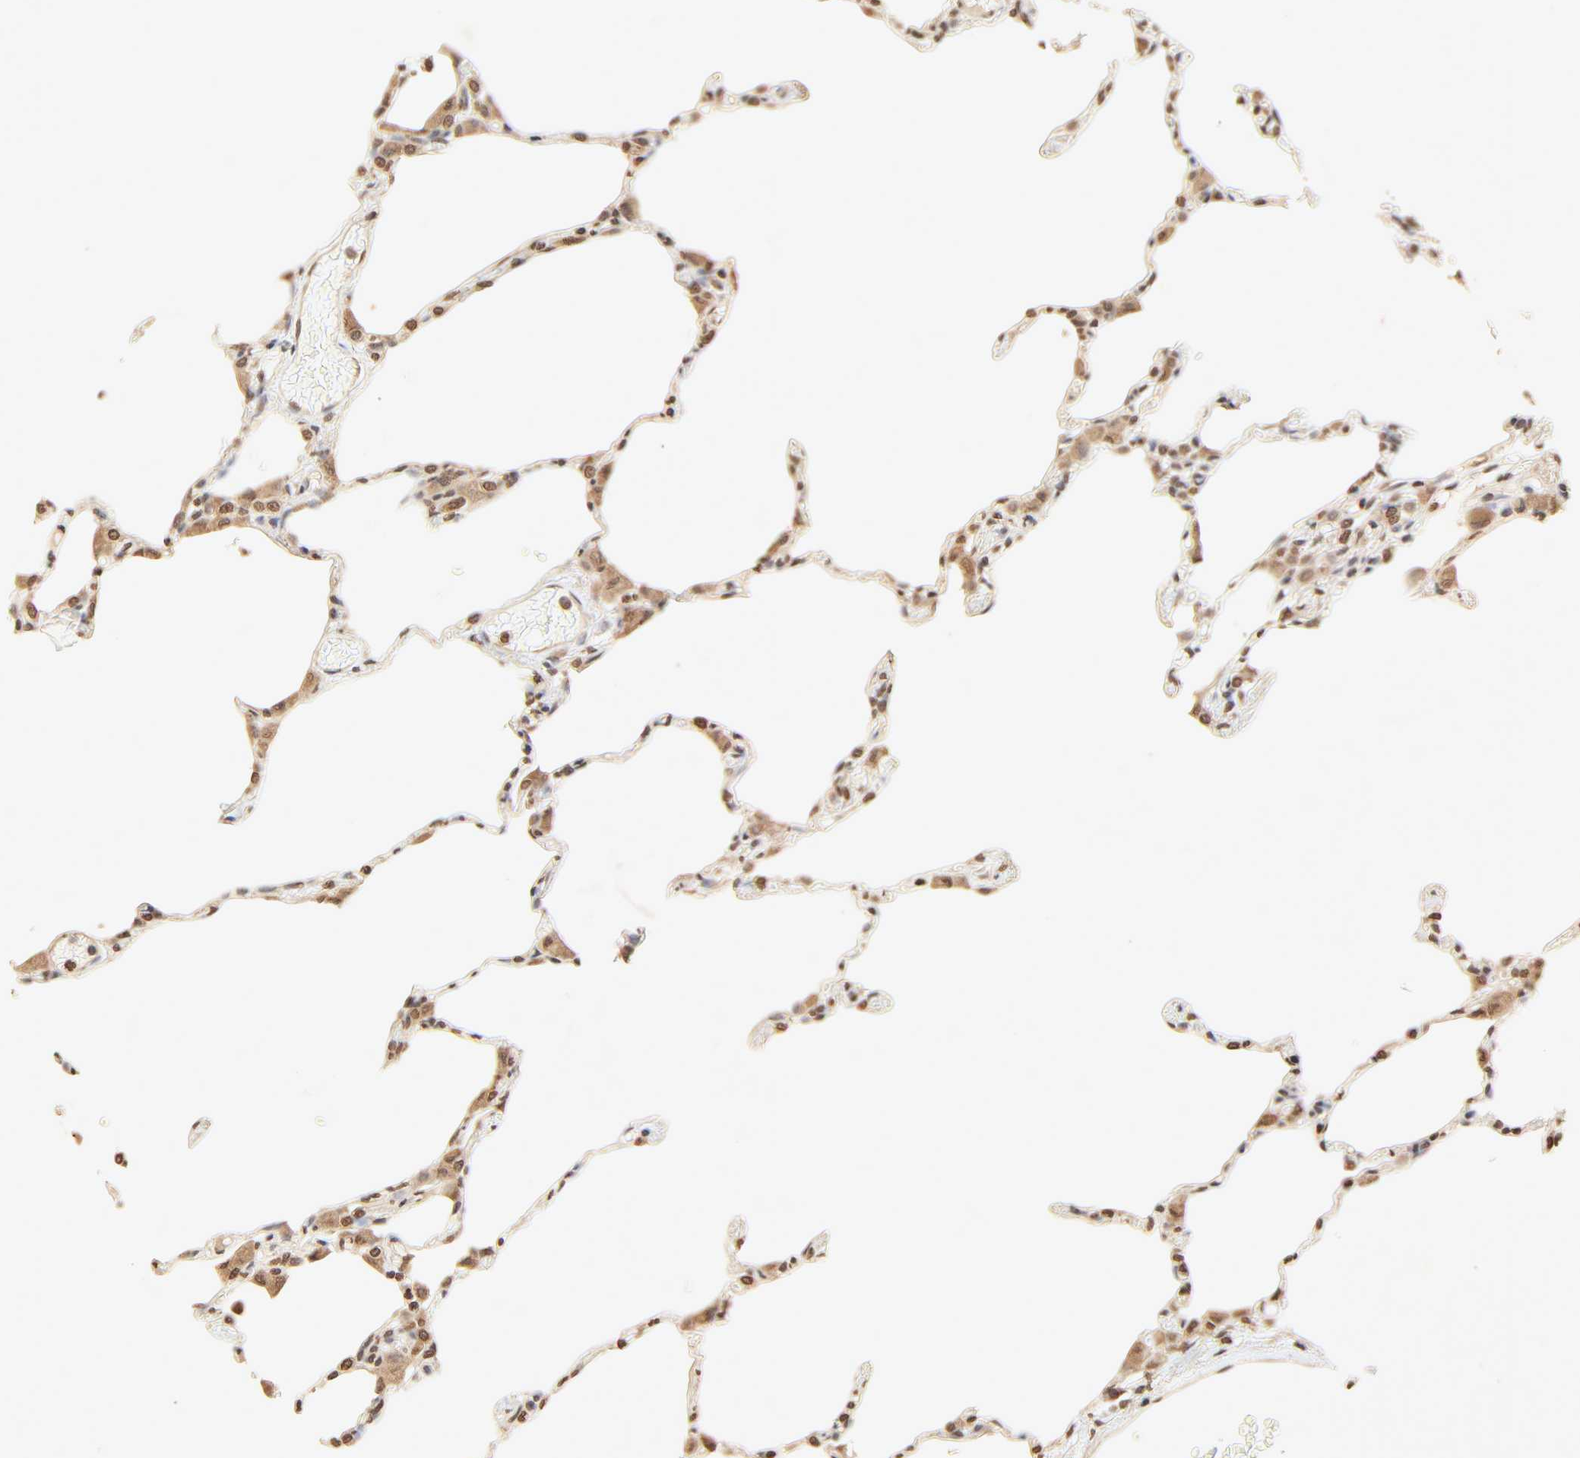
{"staining": {"intensity": "moderate", "quantity": ">75%", "location": "cytoplasmic/membranous"}, "tissue": "lung", "cell_type": "Alveolar cells", "image_type": "normal", "snomed": [{"axis": "morphology", "description": "Normal tissue, NOS"}, {"axis": "topography", "description": "Lung"}], "caption": "Protein expression by immunohistochemistry (IHC) reveals moderate cytoplasmic/membranous staining in about >75% of alveolar cells in unremarkable lung.", "gene": "TBL1X", "patient": {"sex": "female", "age": 49}}